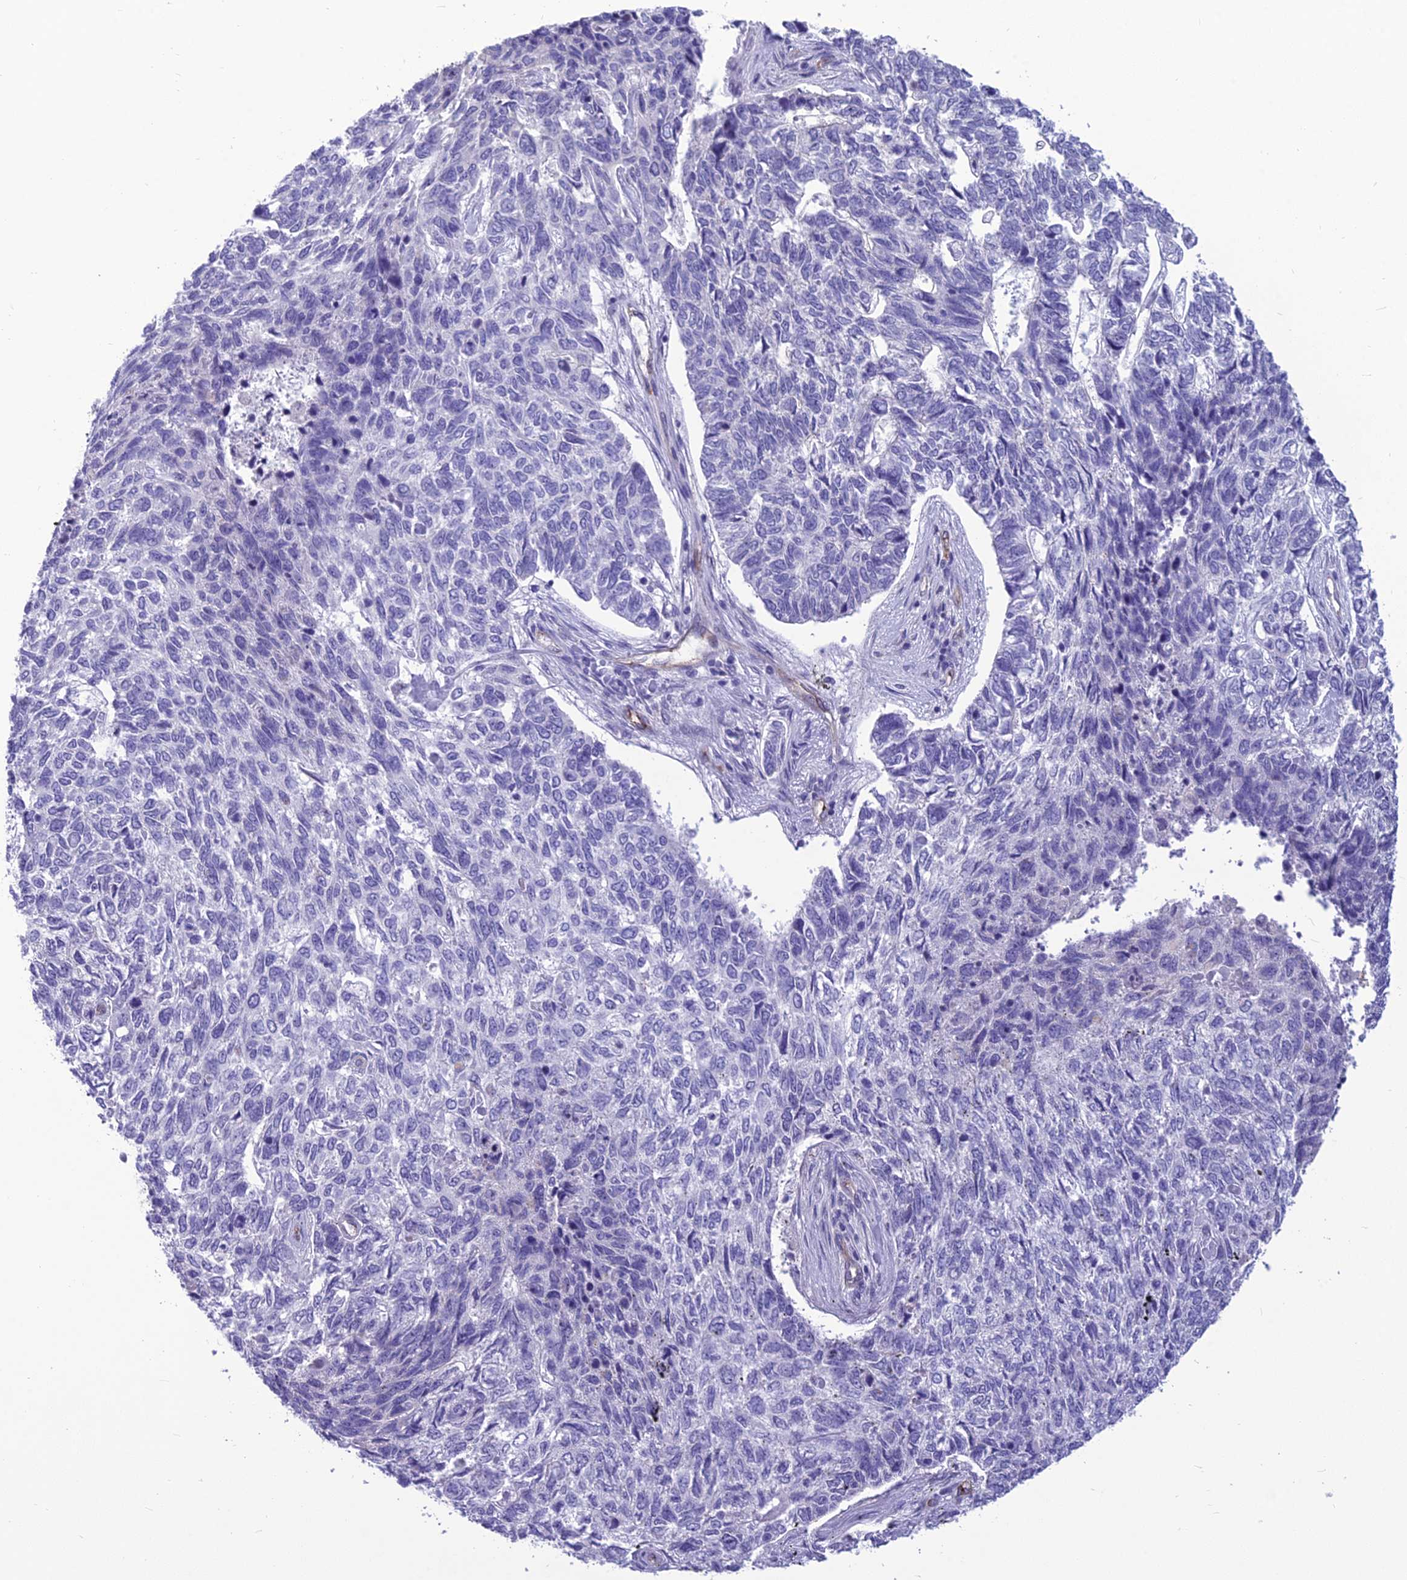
{"staining": {"intensity": "negative", "quantity": "none", "location": "none"}, "tissue": "skin cancer", "cell_type": "Tumor cells", "image_type": "cancer", "snomed": [{"axis": "morphology", "description": "Basal cell carcinoma"}, {"axis": "topography", "description": "Skin"}], "caption": "Immunohistochemistry histopathology image of human skin cancer stained for a protein (brown), which shows no expression in tumor cells.", "gene": "BBS7", "patient": {"sex": "female", "age": 65}}